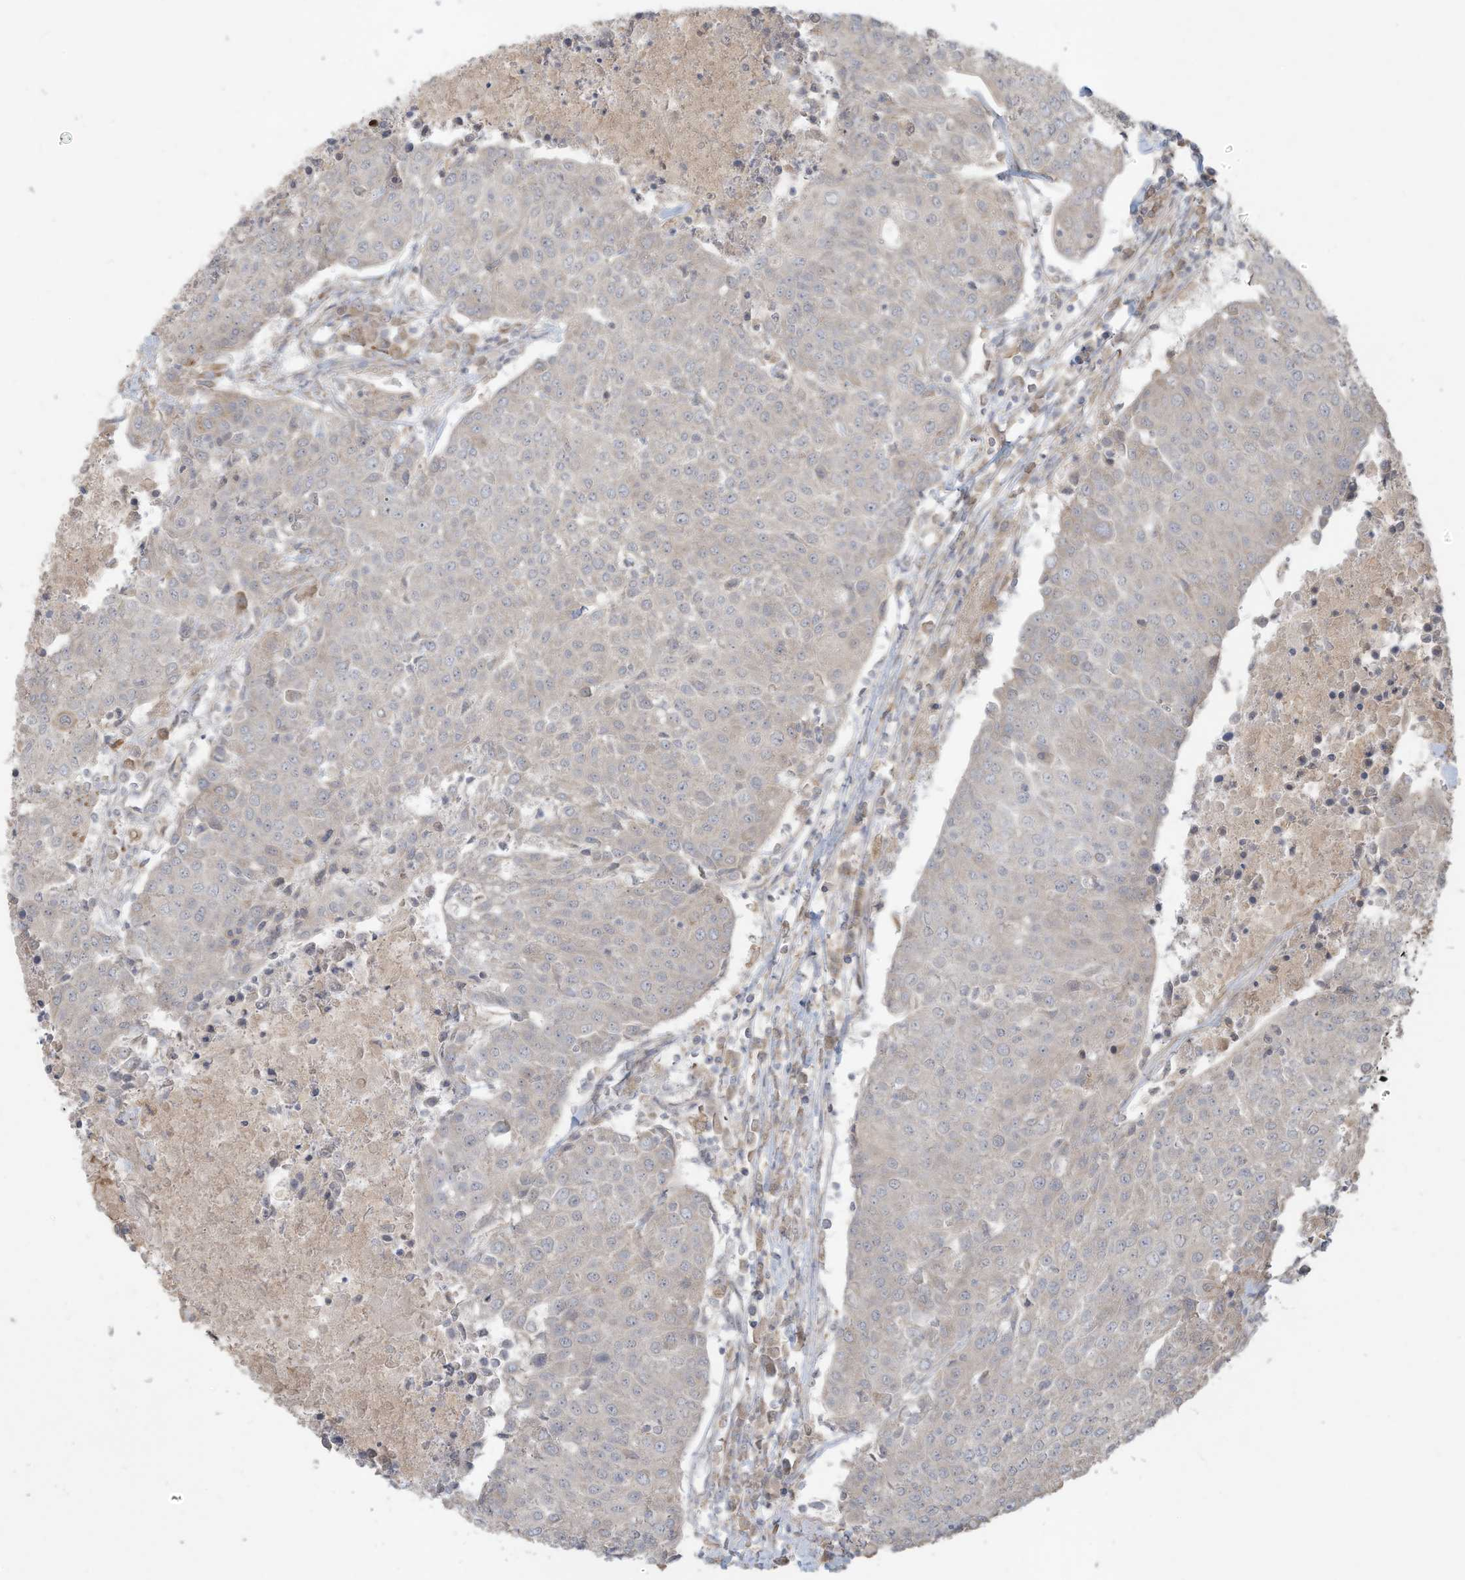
{"staining": {"intensity": "negative", "quantity": "none", "location": "none"}, "tissue": "urothelial cancer", "cell_type": "Tumor cells", "image_type": "cancer", "snomed": [{"axis": "morphology", "description": "Urothelial carcinoma, High grade"}, {"axis": "topography", "description": "Urinary bladder"}], "caption": "This is a micrograph of immunohistochemistry staining of urothelial carcinoma (high-grade), which shows no positivity in tumor cells. (Stains: DAB (3,3'-diaminobenzidine) immunohistochemistry with hematoxylin counter stain, Microscopy: brightfield microscopy at high magnification).", "gene": "MAGIX", "patient": {"sex": "female", "age": 85}}